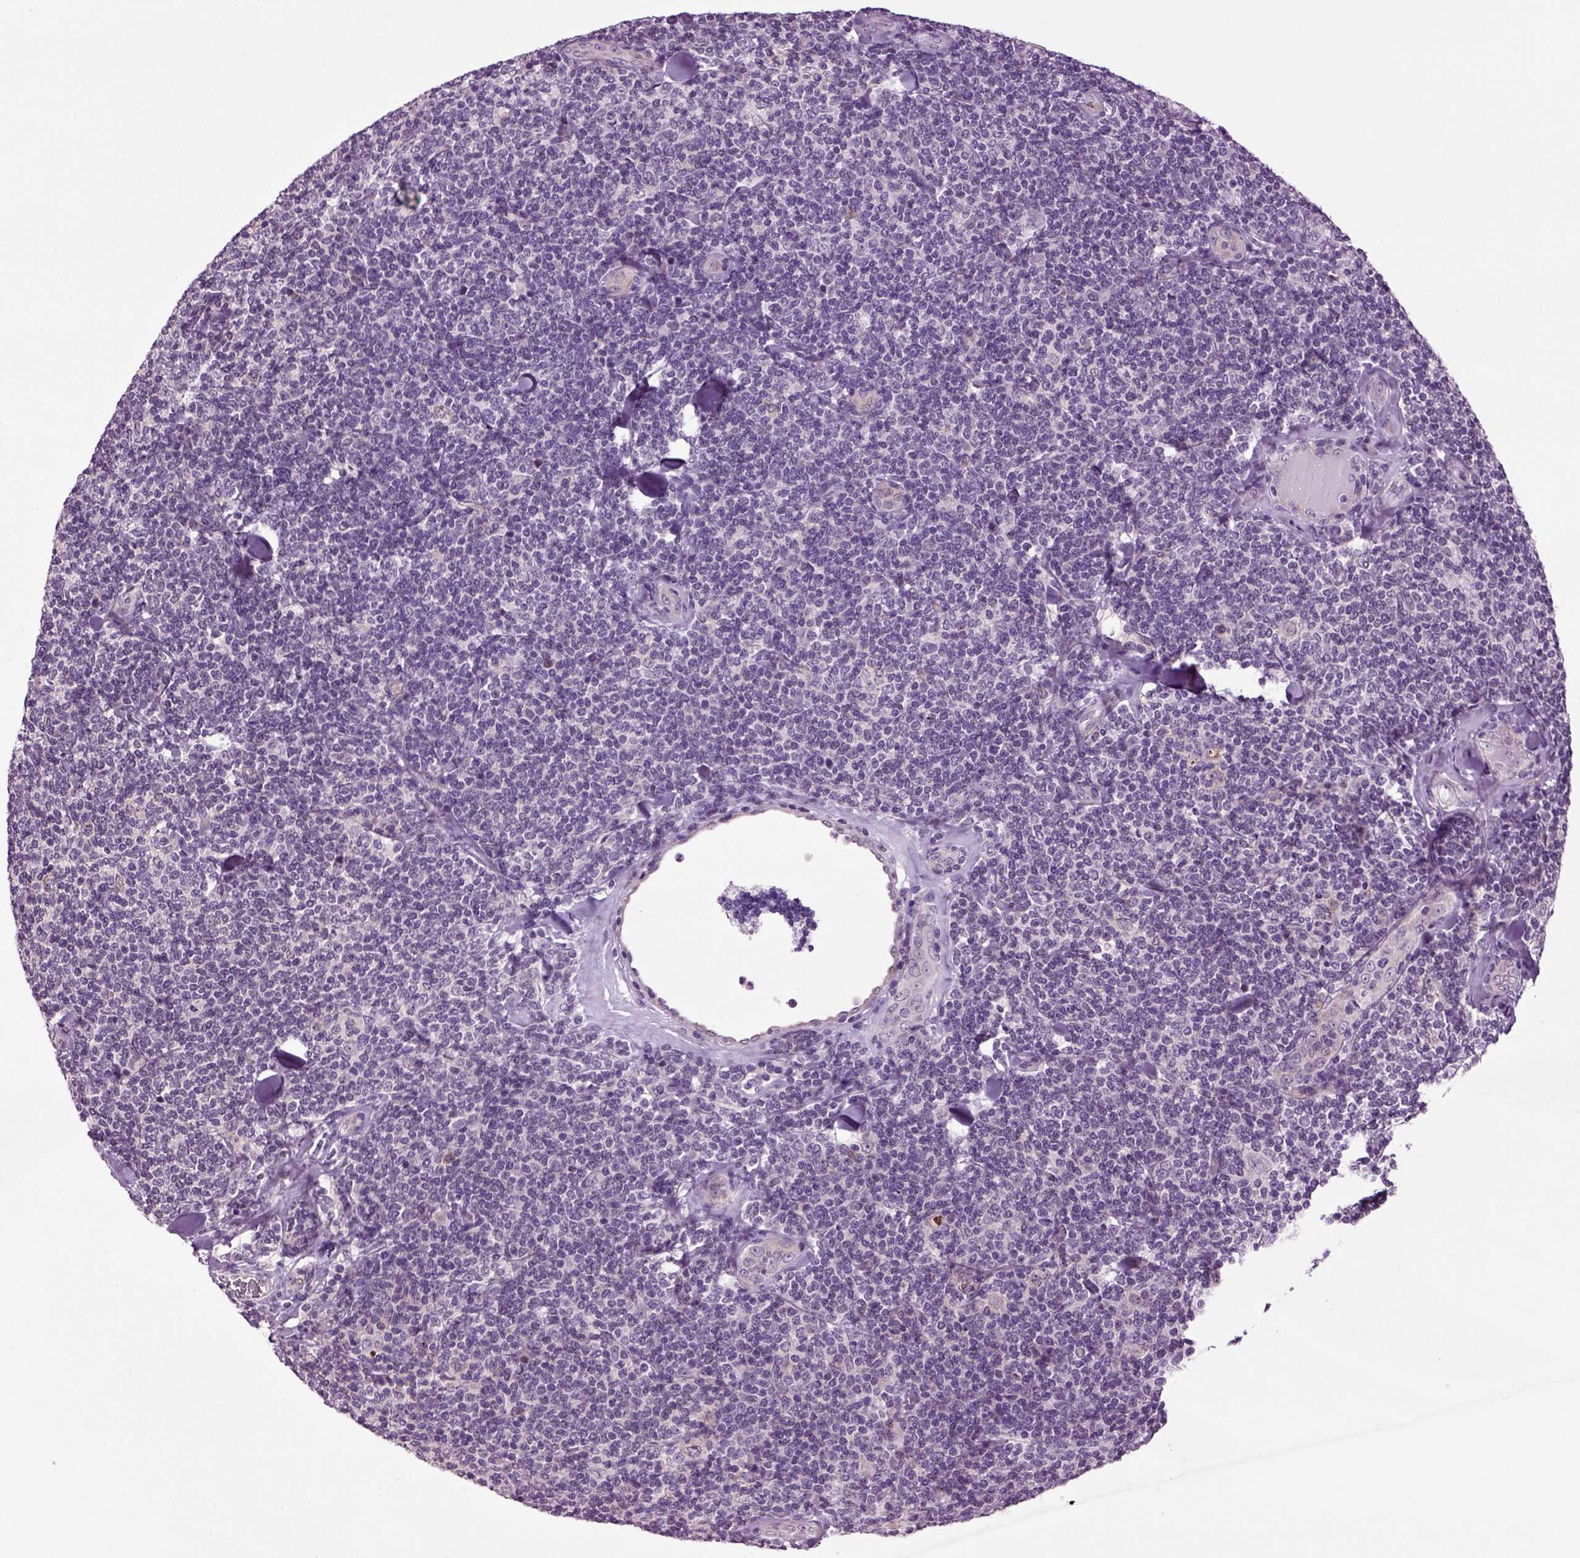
{"staining": {"intensity": "negative", "quantity": "none", "location": "none"}, "tissue": "lymphoma", "cell_type": "Tumor cells", "image_type": "cancer", "snomed": [{"axis": "morphology", "description": "Malignant lymphoma, non-Hodgkin's type, Low grade"}, {"axis": "topography", "description": "Lymph node"}], "caption": "The IHC photomicrograph has no significant positivity in tumor cells of lymphoma tissue.", "gene": "PLCH2", "patient": {"sex": "female", "age": 56}}